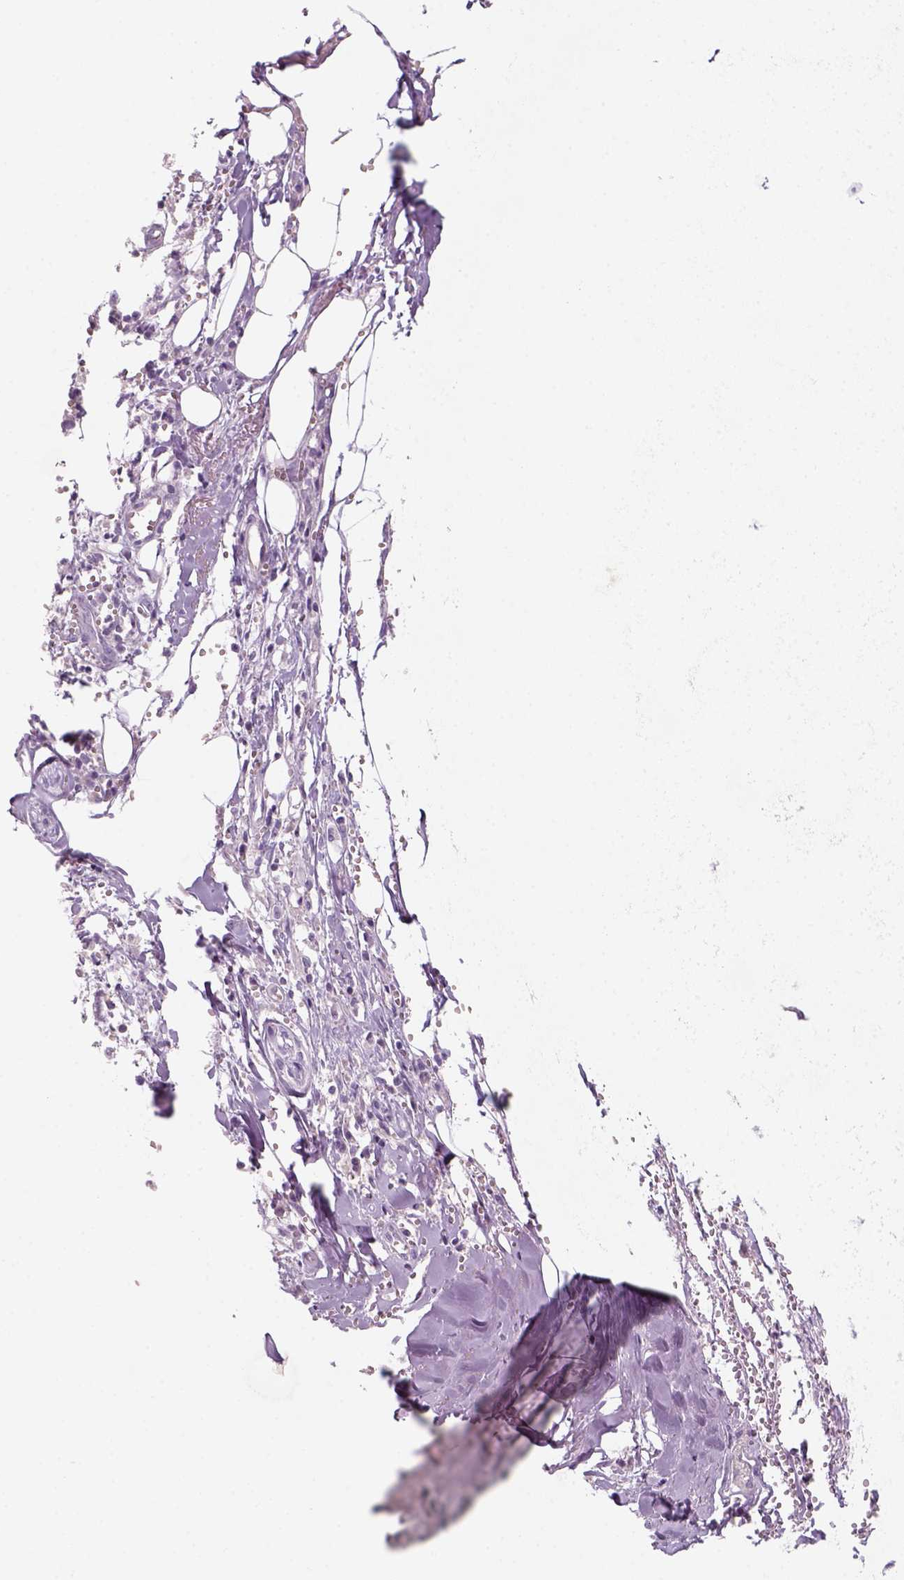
{"staining": {"intensity": "negative", "quantity": "none", "location": "none"}, "tissue": "adipose tissue", "cell_type": "Adipocytes", "image_type": "normal", "snomed": [{"axis": "morphology", "description": "Normal tissue, NOS"}, {"axis": "morphology", "description": "Squamous cell carcinoma, NOS"}, {"axis": "topography", "description": "Cartilage tissue"}, {"axis": "topography", "description": "Bronchus"}, {"axis": "topography", "description": "Lung"}], "caption": "Immunohistochemical staining of unremarkable human adipose tissue demonstrates no significant expression in adipocytes. The staining is performed using DAB (3,3'-diaminobenzidine) brown chromogen with nuclei counter-stained in using hematoxylin.", "gene": "KRT25", "patient": {"sex": "male", "age": 66}}